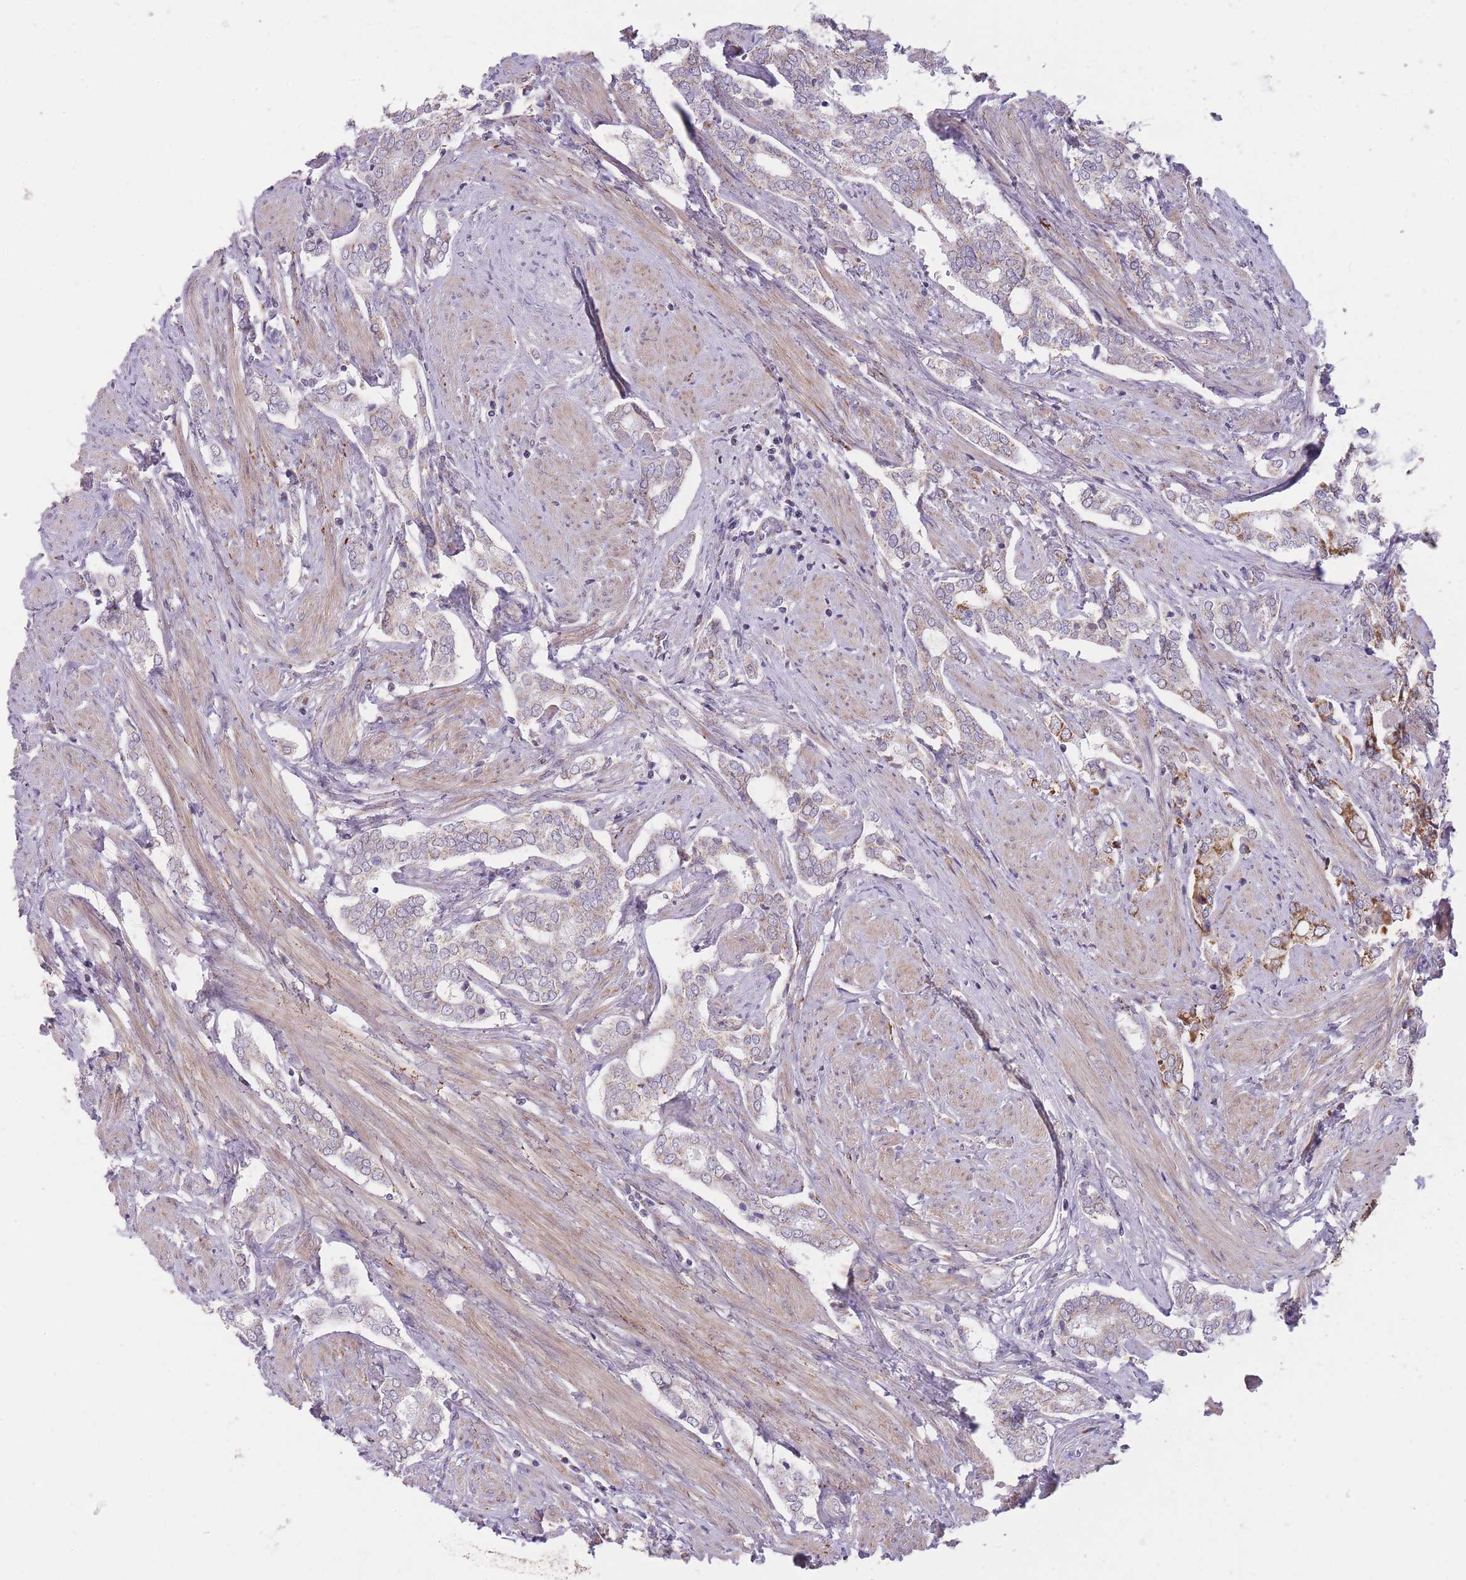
{"staining": {"intensity": "strong", "quantity": "25%-75%", "location": "cytoplasmic/membranous"}, "tissue": "prostate cancer", "cell_type": "Tumor cells", "image_type": "cancer", "snomed": [{"axis": "morphology", "description": "Adenocarcinoma, High grade"}, {"axis": "topography", "description": "Prostate"}], "caption": "Protein positivity by IHC displays strong cytoplasmic/membranous staining in about 25%-75% of tumor cells in prostate adenocarcinoma (high-grade).", "gene": "ZBTB24", "patient": {"sex": "male", "age": 71}}